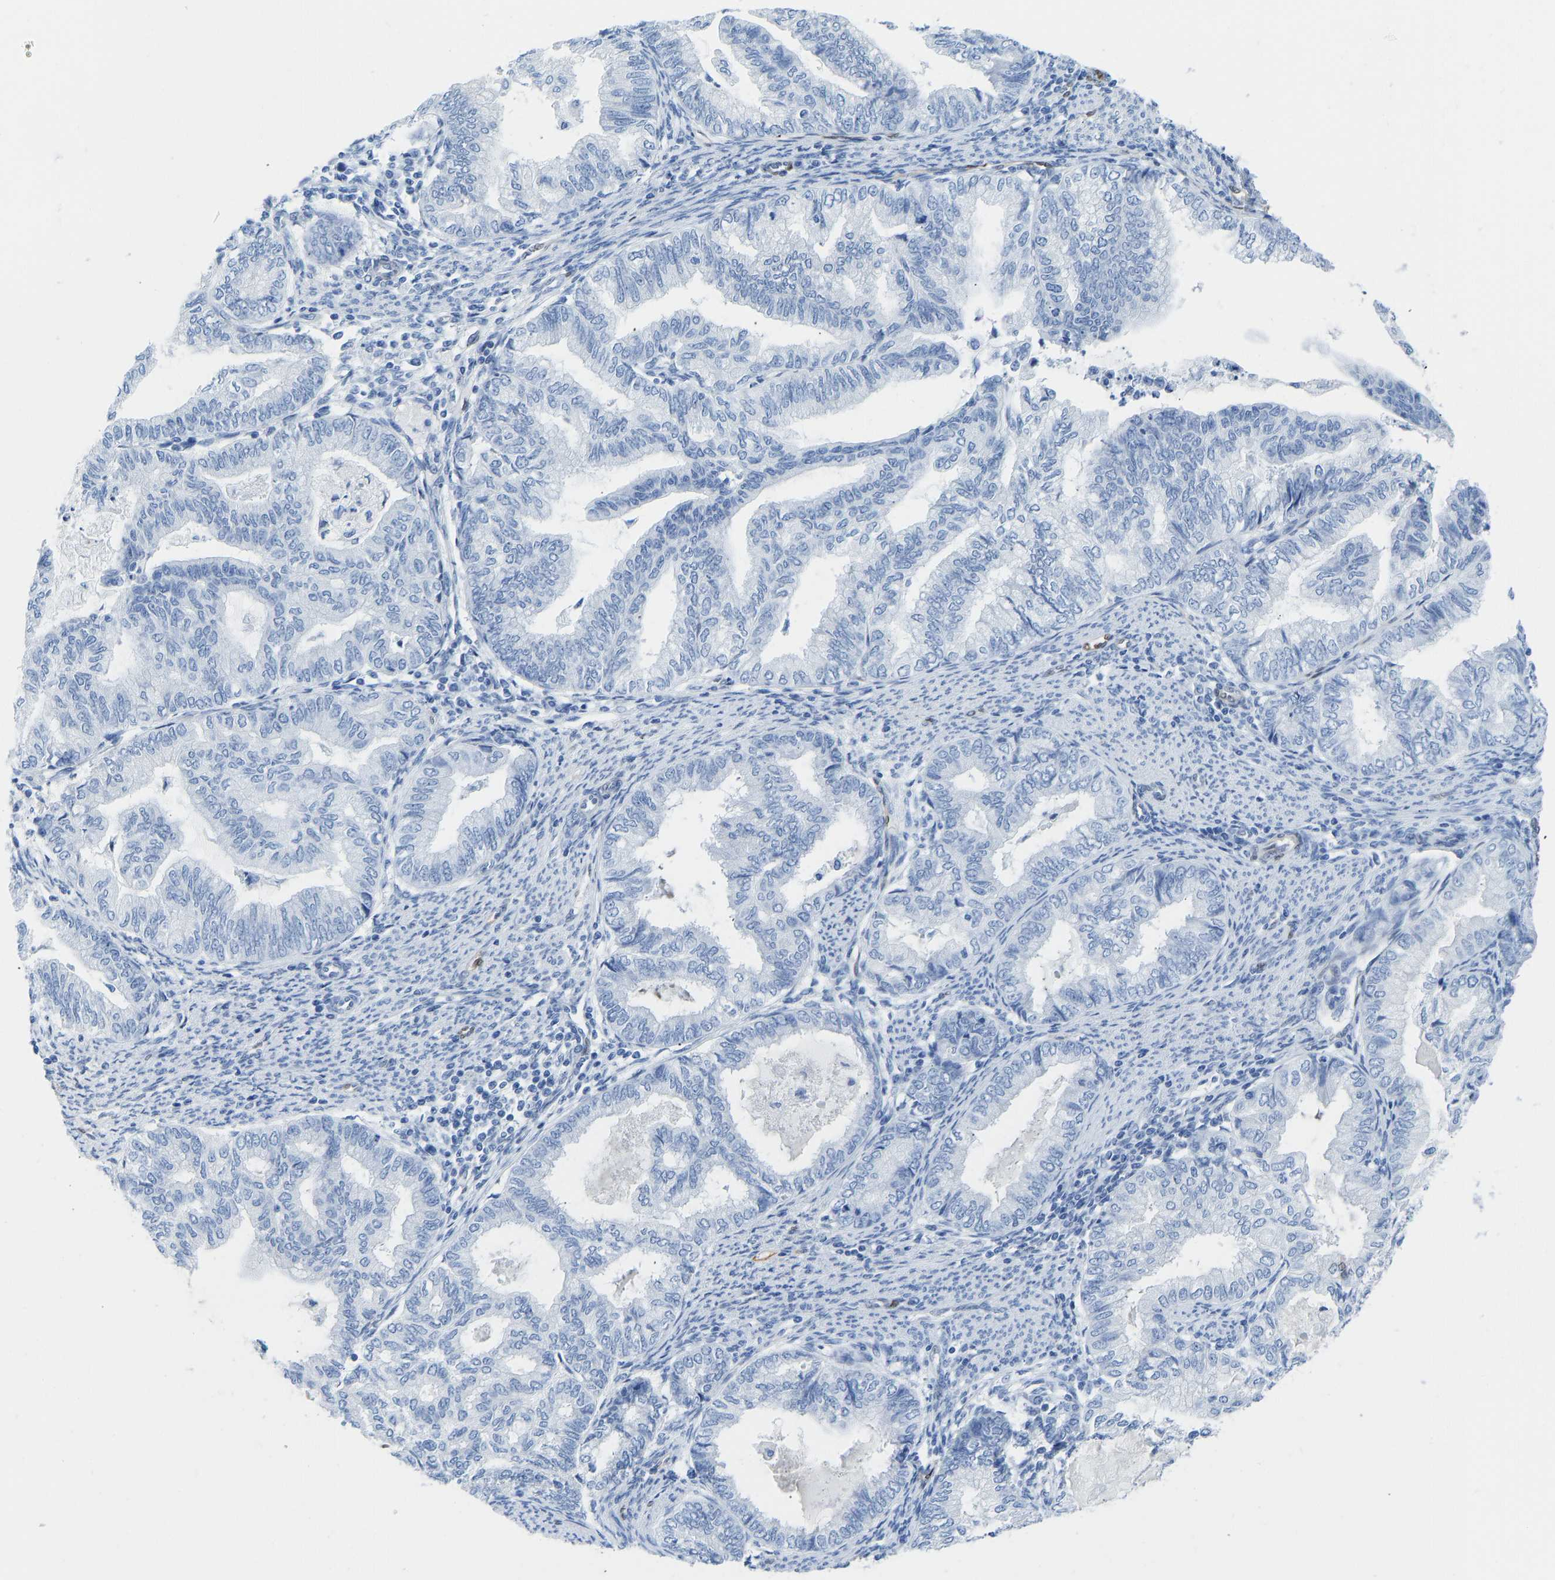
{"staining": {"intensity": "negative", "quantity": "none", "location": "none"}, "tissue": "endometrial cancer", "cell_type": "Tumor cells", "image_type": "cancer", "snomed": [{"axis": "morphology", "description": "Adenocarcinoma, NOS"}, {"axis": "topography", "description": "Endometrium"}], "caption": "The photomicrograph exhibits no staining of tumor cells in endometrial cancer (adenocarcinoma). (DAB (3,3'-diaminobenzidine) immunohistochemistry, high magnification).", "gene": "NKAIN3", "patient": {"sex": "female", "age": 79}}